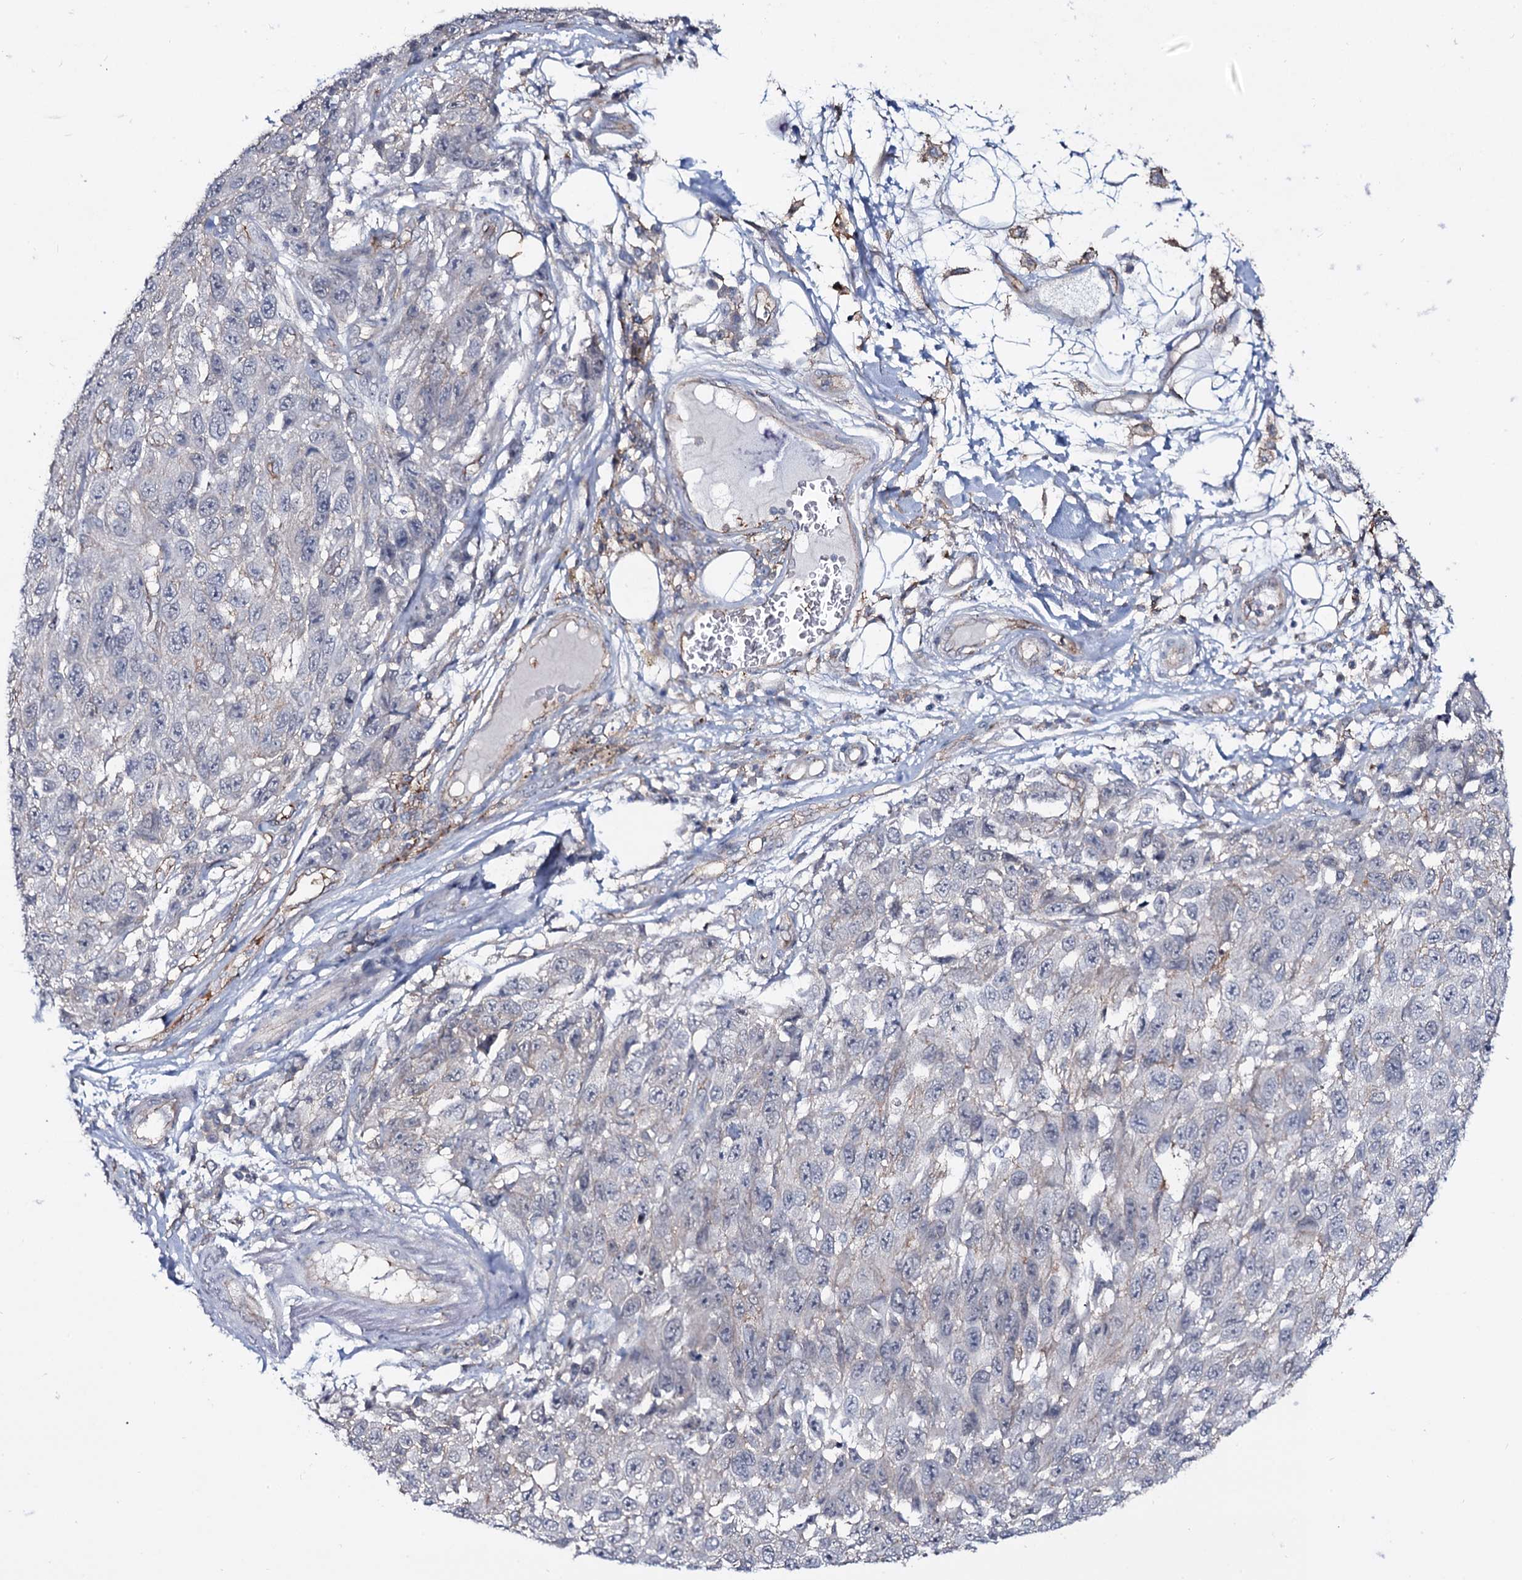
{"staining": {"intensity": "negative", "quantity": "none", "location": "none"}, "tissue": "melanoma", "cell_type": "Tumor cells", "image_type": "cancer", "snomed": [{"axis": "morphology", "description": "Normal tissue, NOS"}, {"axis": "morphology", "description": "Malignant melanoma, NOS"}, {"axis": "topography", "description": "Skin"}], "caption": "Immunohistochemistry (IHC) of human melanoma exhibits no staining in tumor cells.", "gene": "SNAP23", "patient": {"sex": "female", "age": 96}}